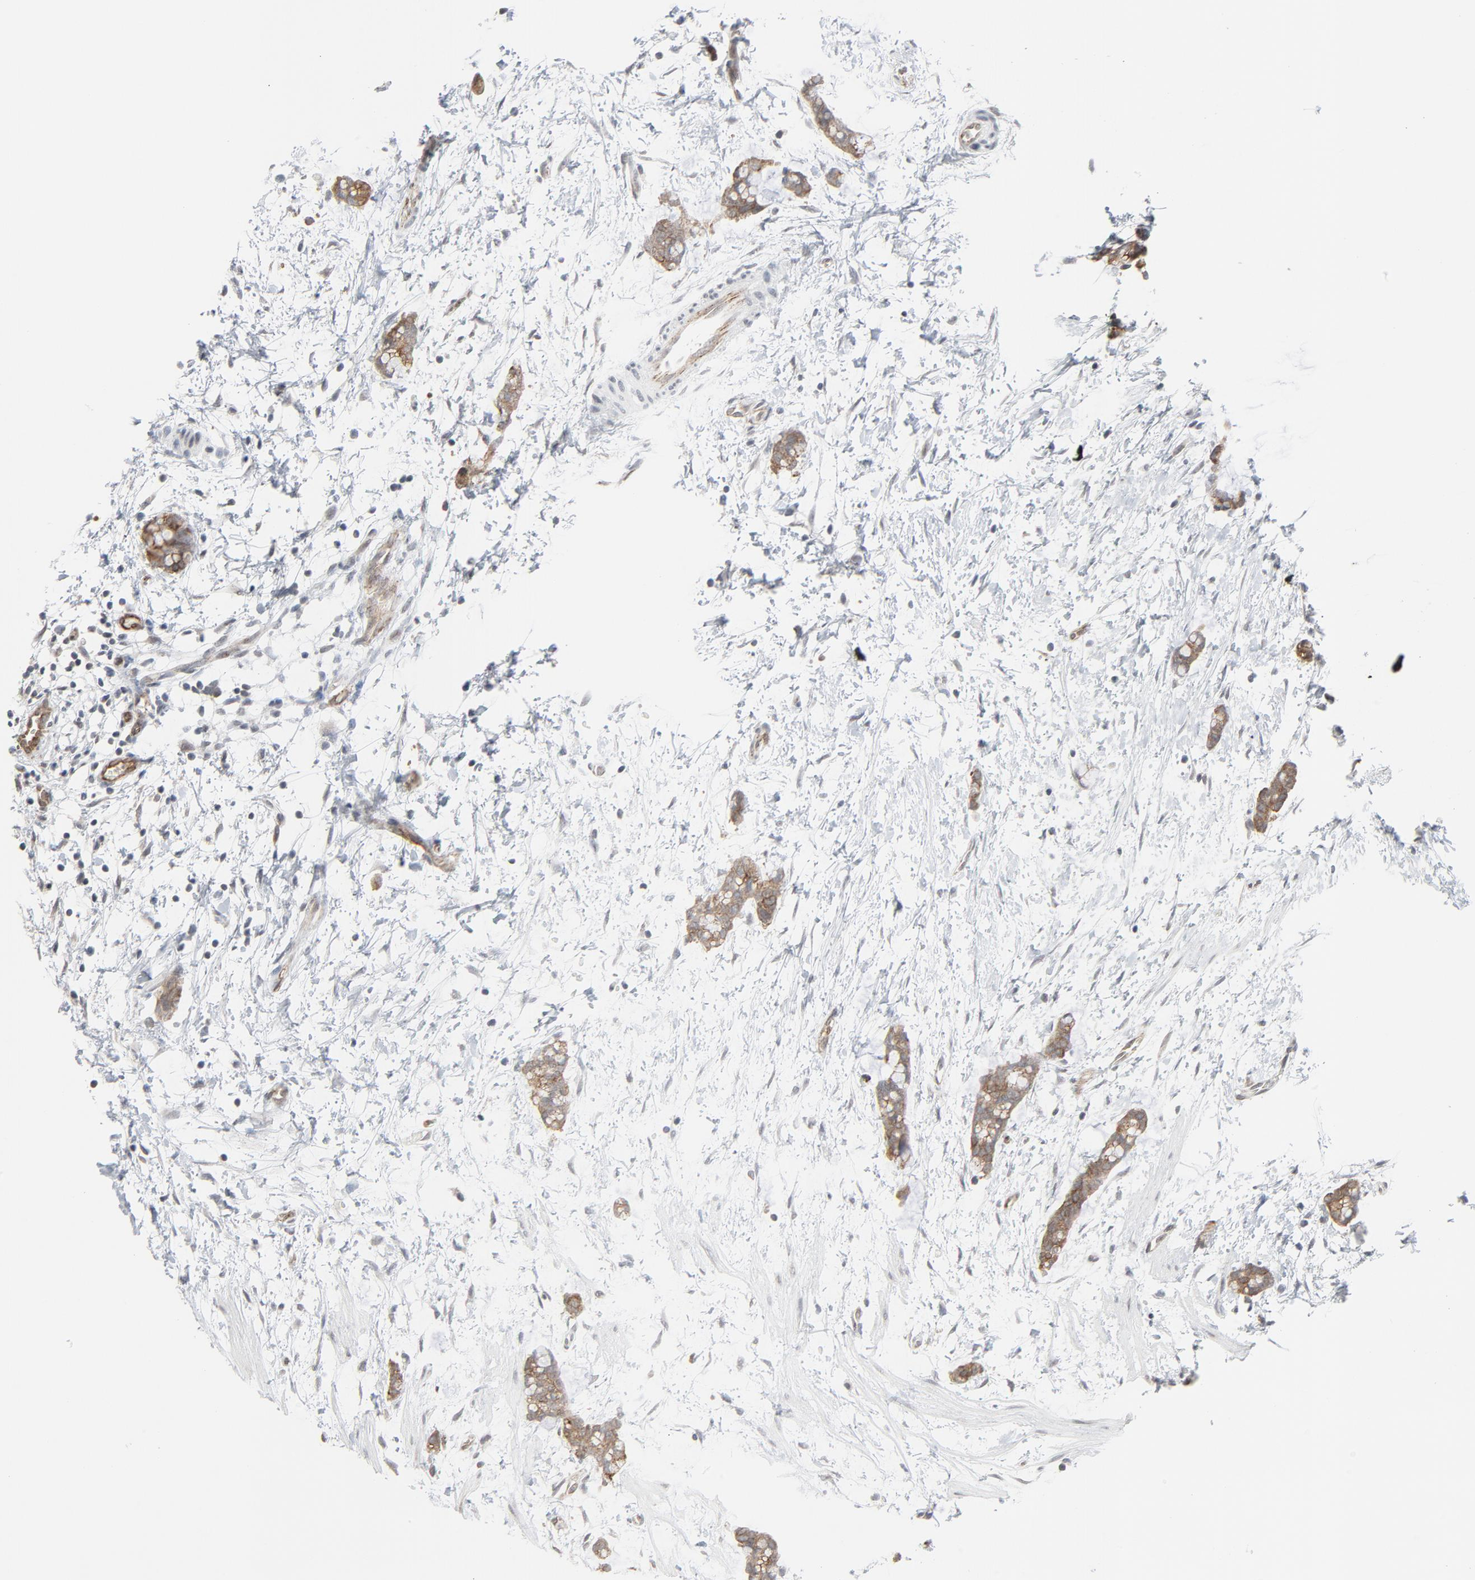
{"staining": {"intensity": "moderate", "quantity": ">75%", "location": "cytoplasmic/membranous"}, "tissue": "colorectal cancer", "cell_type": "Tumor cells", "image_type": "cancer", "snomed": [{"axis": "morphology", "description": "Adenocarcinoma, NOS"}, {"axis": "topography", "description": "Colon"}], "caption": "Colorectal cancer stained with a brown dye reveals moderate cytoplasmic/membranous positive staining in about >75% of tumor cells.", "gene": "ITPR3", "patient": {"sex": "male", "age": 14}}